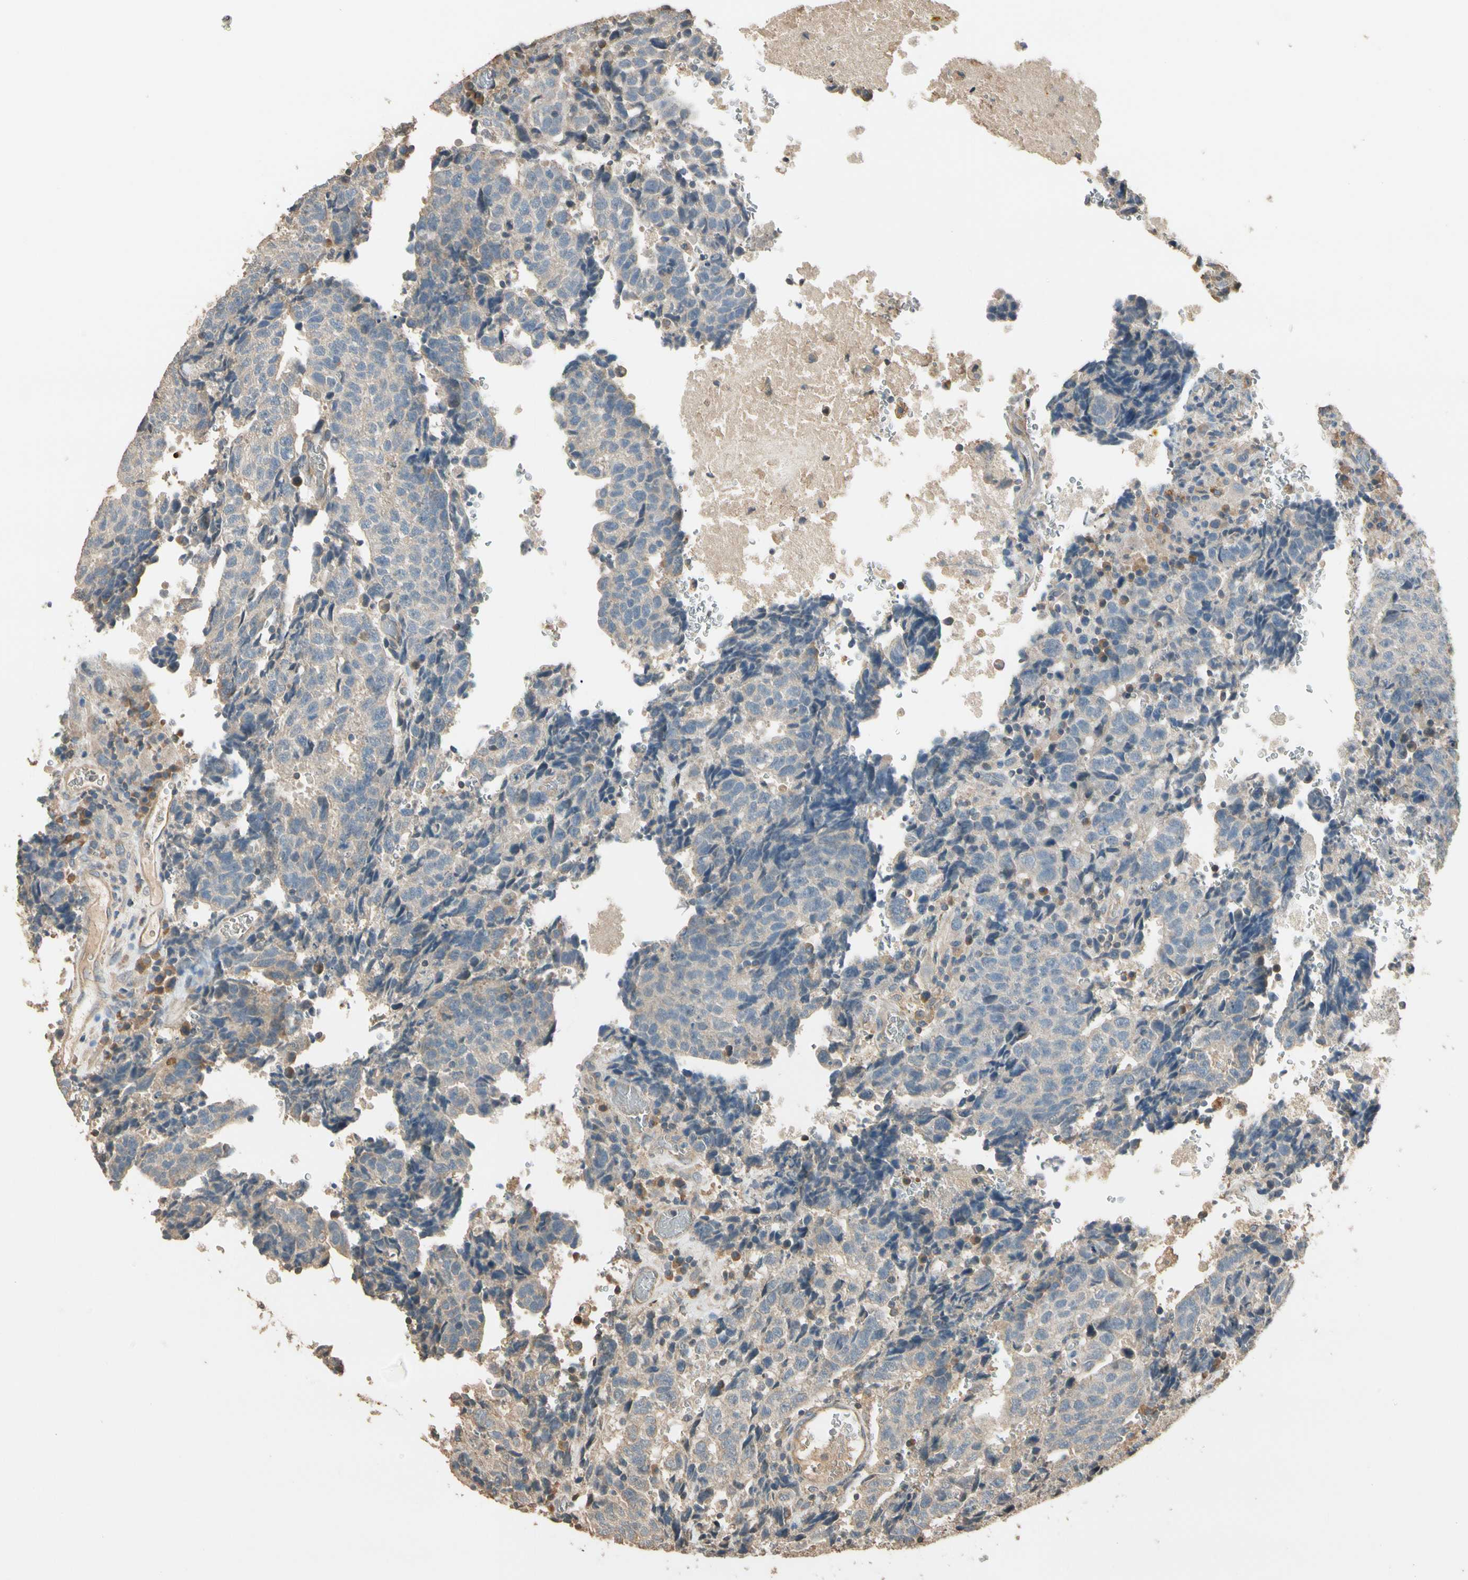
{"staining": {"intensity": "weak", "quantity": "25%-75%", "location": "cytoplasmic/membranous"}, "tissue": "testis cancer", "cell_type": "Tumor cells", "image_type": "cancer", "snomed": [{"axis": "morphology", "description": "Necrosis, NOS"}, {"axis": "morphology", "description": "Carcinoma, Embryonal, NOS"}, {"axis": "topography", "description": "Testis"}], "caption": "Testis embryonal carcinoma stained for a protein displays weak cytoplasmic/membranous positivity in tumor cells. Using DAB (3,3'-diaminobenzidine) (brown) and hematoxylin (blue) stains, captured at high magnification using brightfield microscopy.", "gene": "CDH6", "patient": {"sex": "male", "age": 19}}